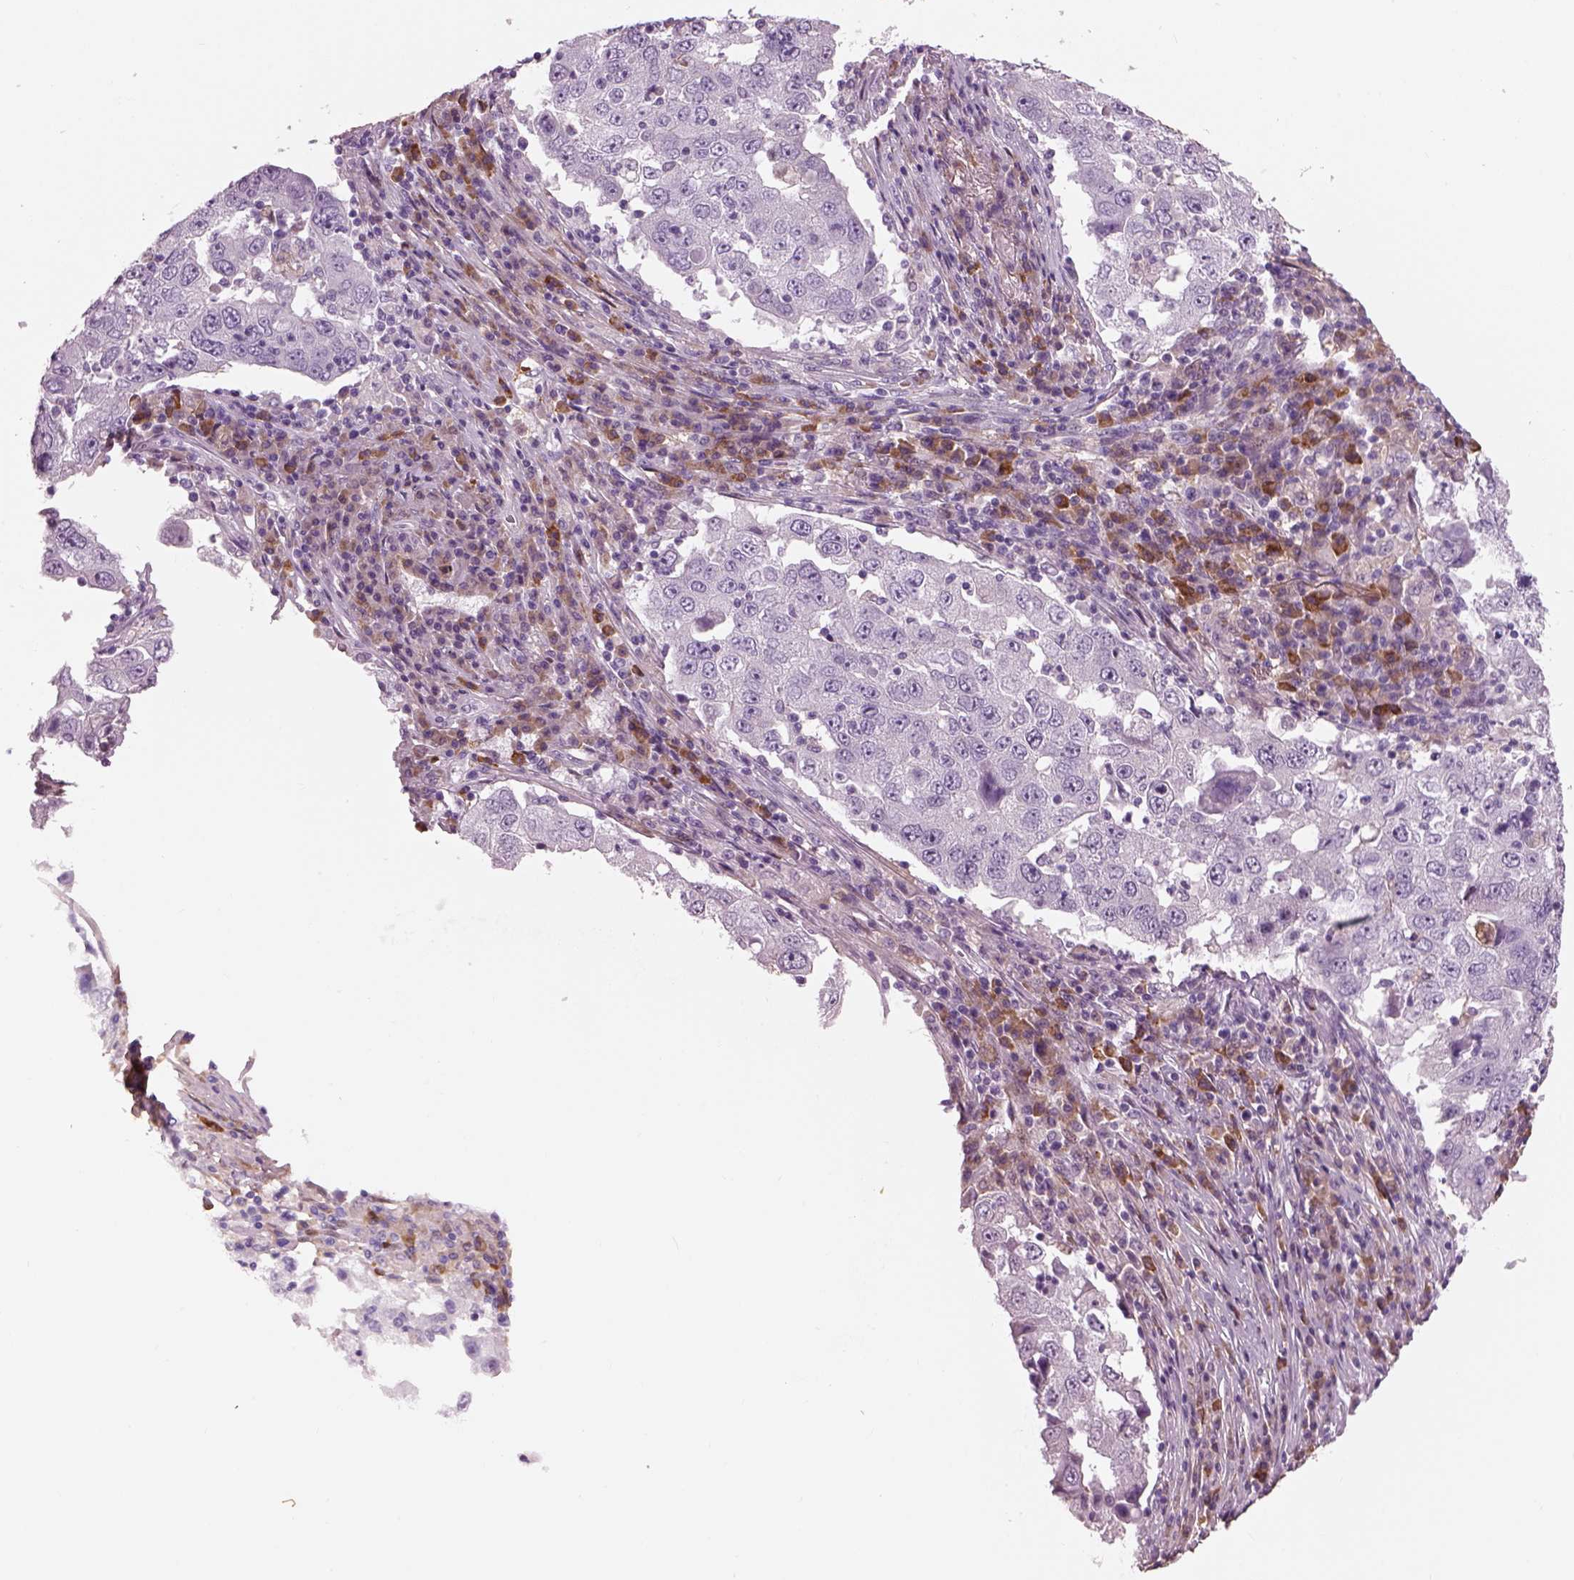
{"staining": {"intensity": "negative", "quantity": "none", "location": "none"}, "tissue": "lung cancer", "cell_type": "Tumor cells", "image_type": "cancer", "snomed": [{"axis": "morphology", "description": "Adenocarcinoma, NOS"}, {"axis": "topography", "description": "Lung"}], "caption": "Immunohistochemistry image of lung adenocarcinoma stained for a protein (brown), which exhibits no positivity in tumor cells. (DAB (3,3'-diaminobenzidine) immunohistochemistry visualized using brightfield microscopy, high magnification).", "gene": "ADGRG5", "patient": {"sex": "male", "age": 73}}